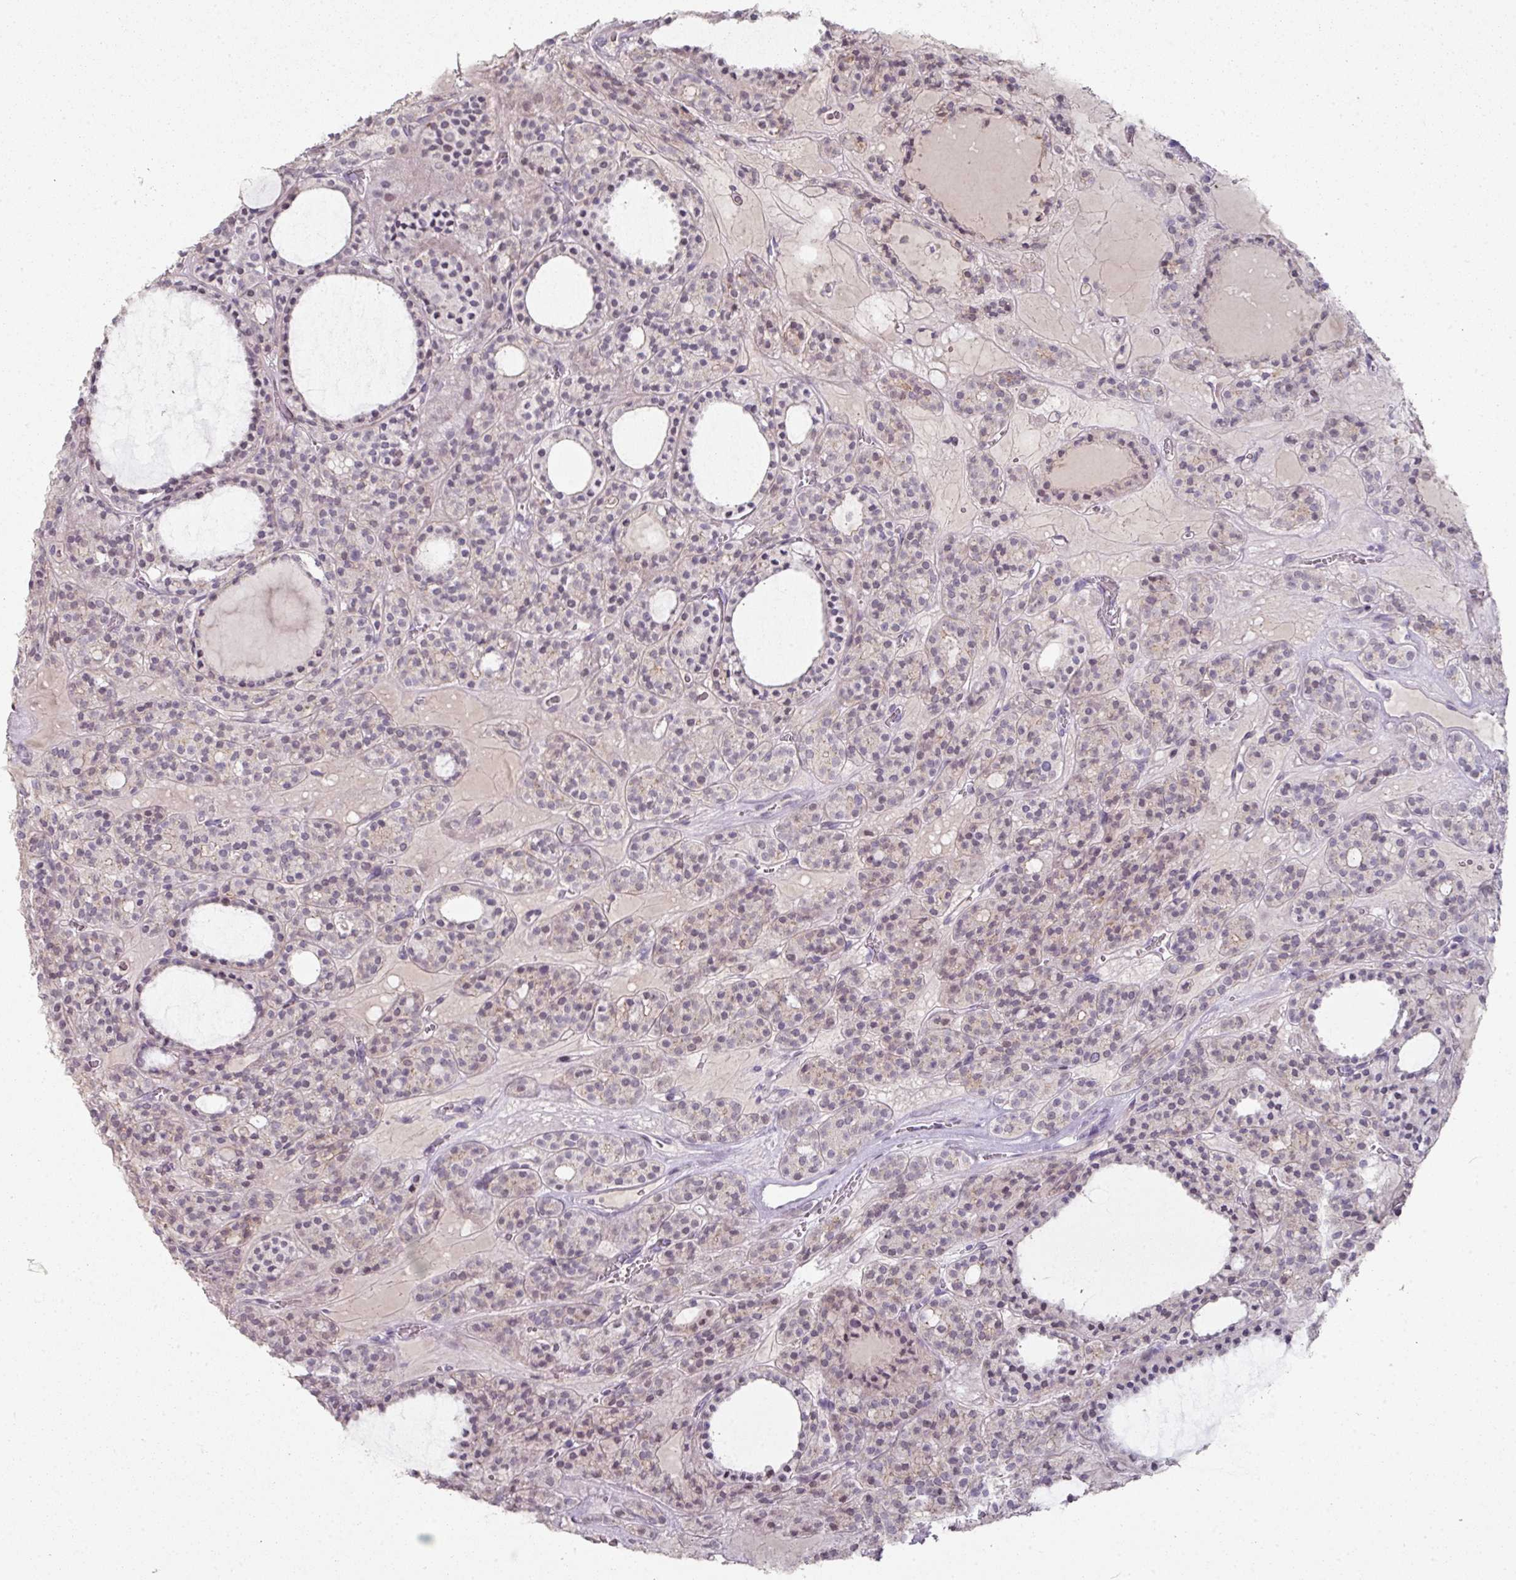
{"staining": {"intensity": "negative", "quantity": "none", "location": "none"}, "tissue": "thyroid cancer", "cell_type": "Tumor cells", "image_type": "cancer", "snomed": [{"axis": "morphology", "description": "Follicular adenoma carcinoma, NOS"}, {"axis": "topography", "description": "Thyroid gland"}], "caption": "Immunohistochemical staining of human thyroid follicular adenoma carcinoma shows no significant positivity in tumor cells. (DAB IHC, high magnification).", "gene": "GTF2H3", "patient": {"sex": "female", "age": 63}}